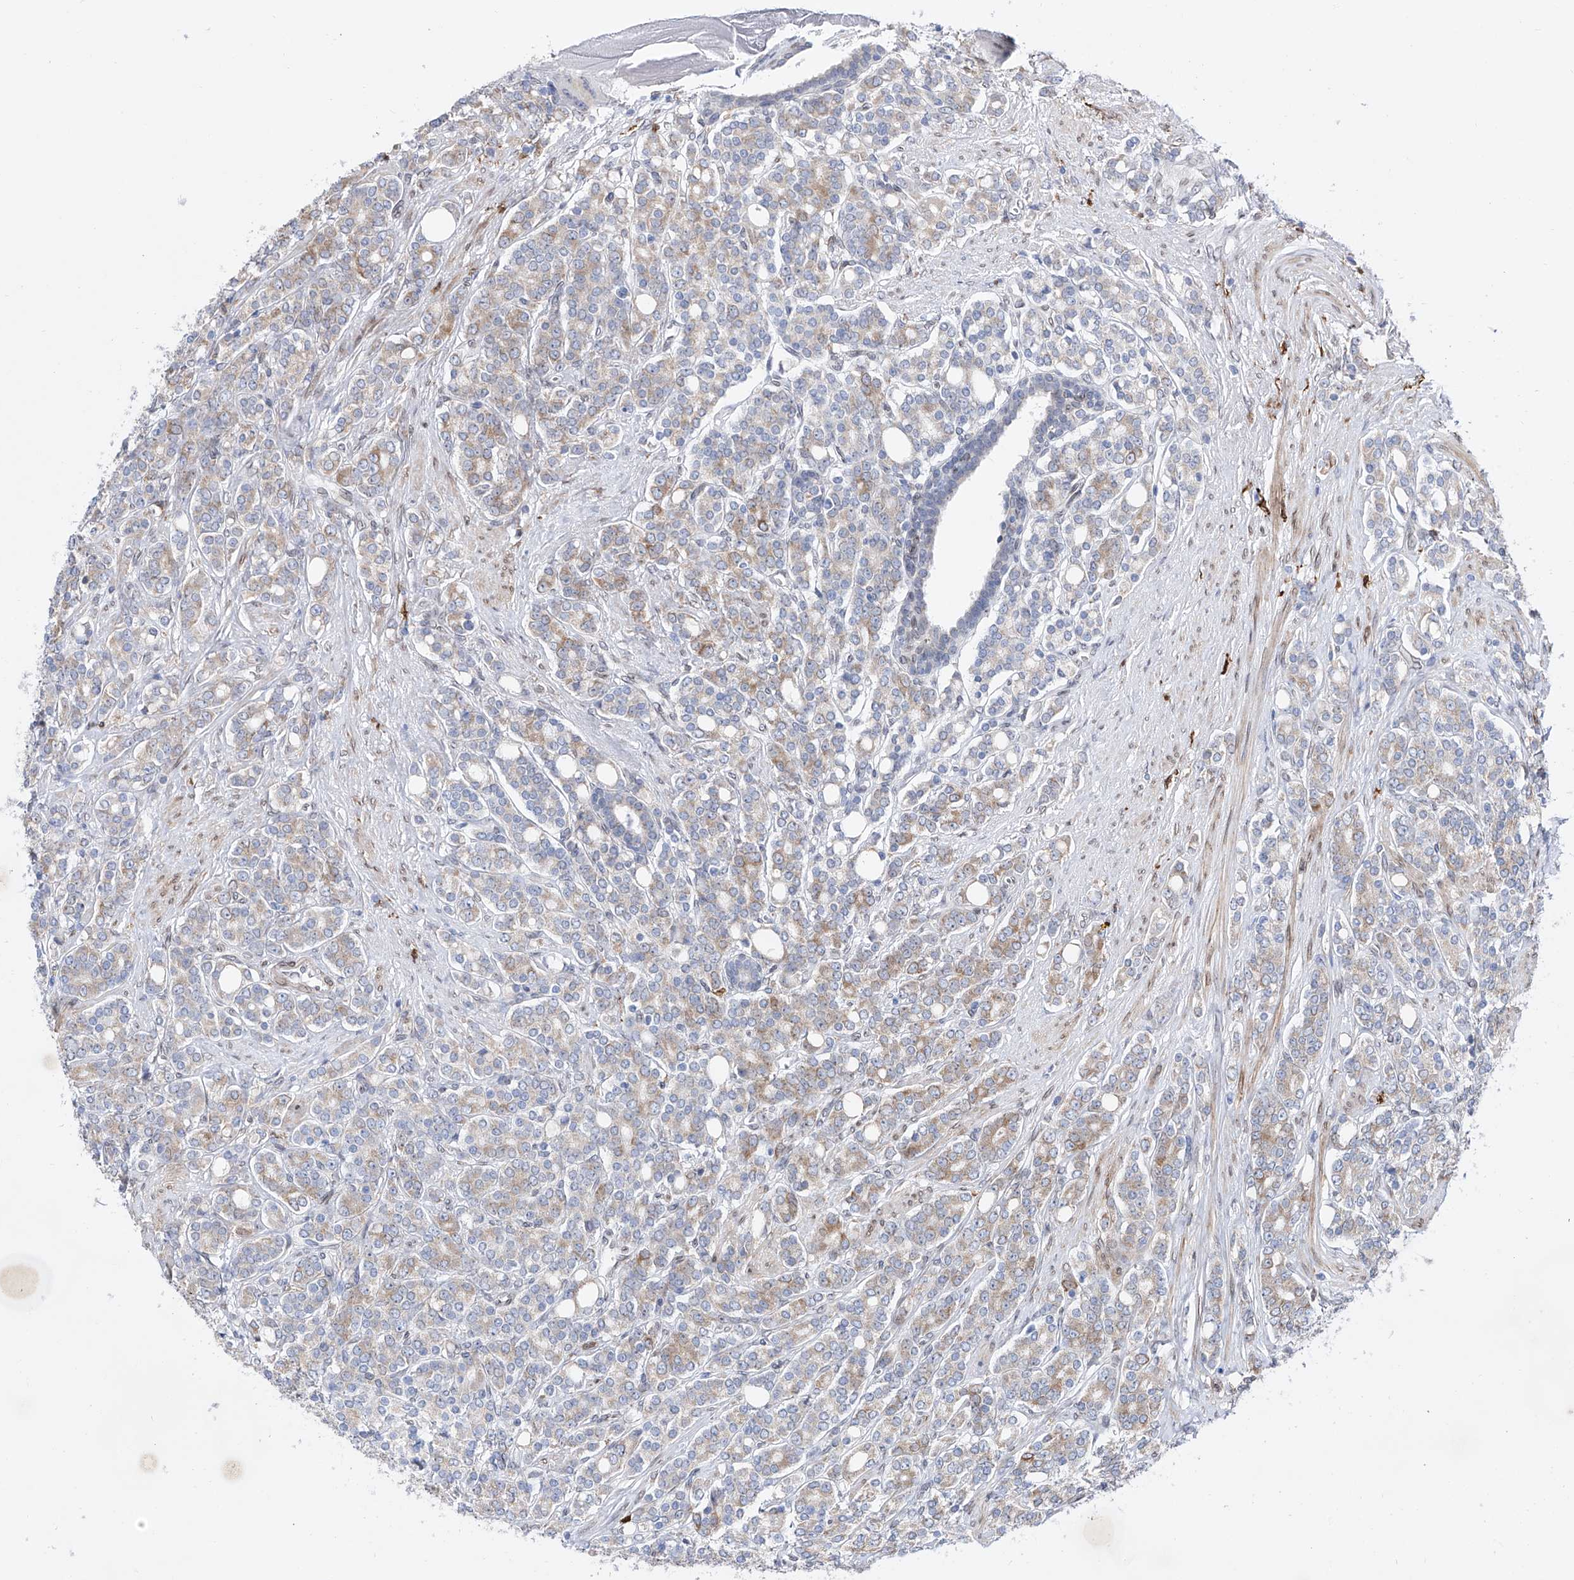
{"staining": {"intensity": "moderate", "quantity": "25%-75%", "location": "cytoplasmic/membranous"}, "tissue": "prostate cancer", "cell_type": "Tumor cells", "image_type": "cancer", "snomed": [{"axis": "morphology", "description": "Adenocarcinoma, High grade"}, {"axis": "topography", "description": "Prostate"}], "caption": "The immunohistochemical stain labels moderate cytoplasmic/membranous staining in tumor cells of prostate adenocarcinoma (high-grade) tissue.", "gene": "LCLAT1", "patient": {"sex": "male", "age": 62}}